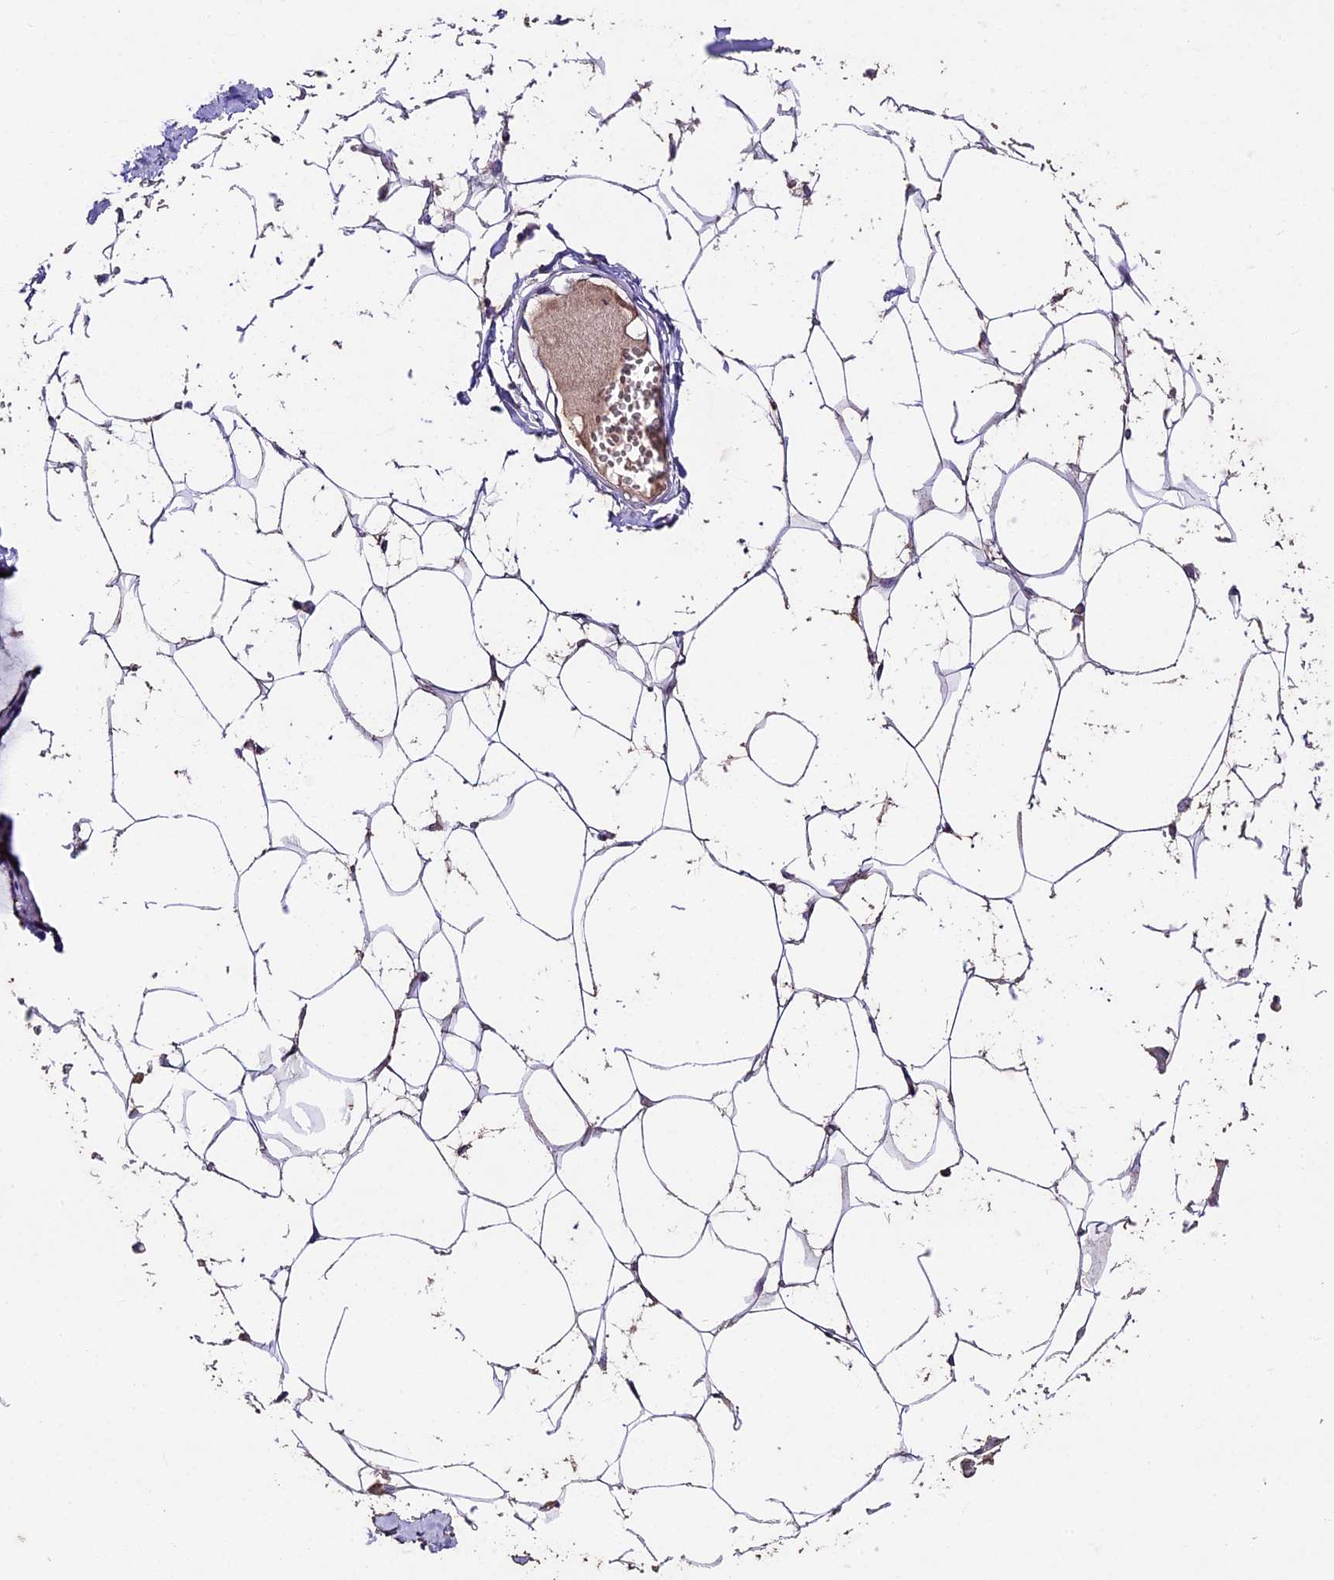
{"staining": {"intensity": "weak", "quantity": ">75%", "location": "cytoplasmic/membranous"}, "tissue": "breast", "cell_type": "Adipocytes", "image_type": "normal", "snomed": [{"axis": "morphology", "description": "Normal tissue, NOS"}, {"axis": "topography", "description": "Breast"}], "caption": "Immunohistochemical staining of normal human breast demonstrates >75% levels of weak cytoplasmic/membranous protein positivity in approximately >75% of adipocytes. (Stains: DAB (3,3'-diaminobenzidine) in brown, nuclei in blue, Microscopy: brightfield microscopy at high magnification).", "gene": "IFT140", "patient": {"sex": "female", "age": 27}}